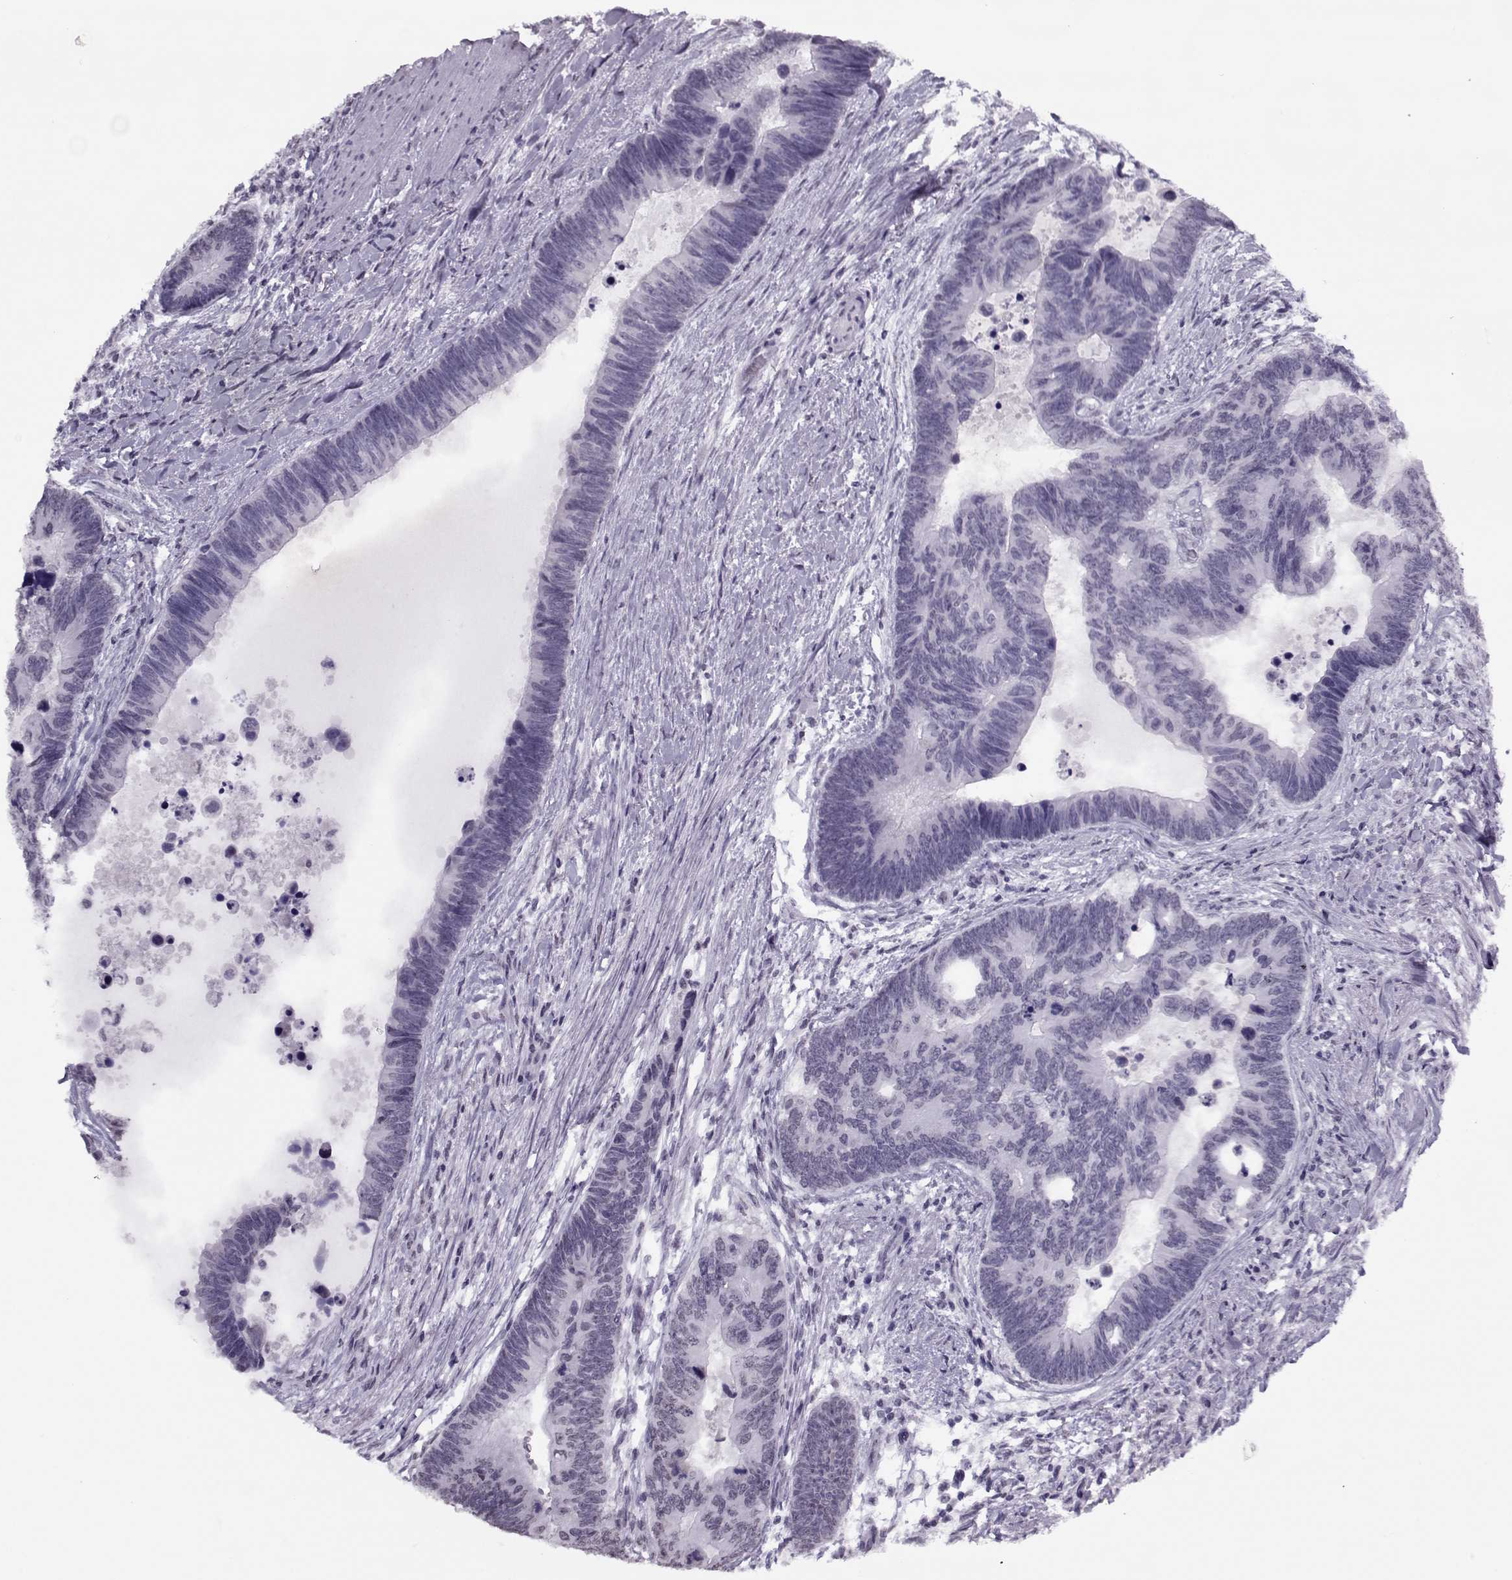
{"staining": {"intensity": "negative", "quantity": "none", "location": "none"}, "tissue": "colorectal cancer", "cell_type": "Tumor cells", "image_type": "cancer", "snomed": [{"axis": "morphology", "description": "Adenocarcinoma, NOS"}, {"axis": "topography", "description": "Colon"}], "caption": "The micrograph shows no significant expression in tumor cells of colorectal cancer (adenocarcinoma).", "gene": "PRMT8", "patient": {"sex": "female", "age": 77}}